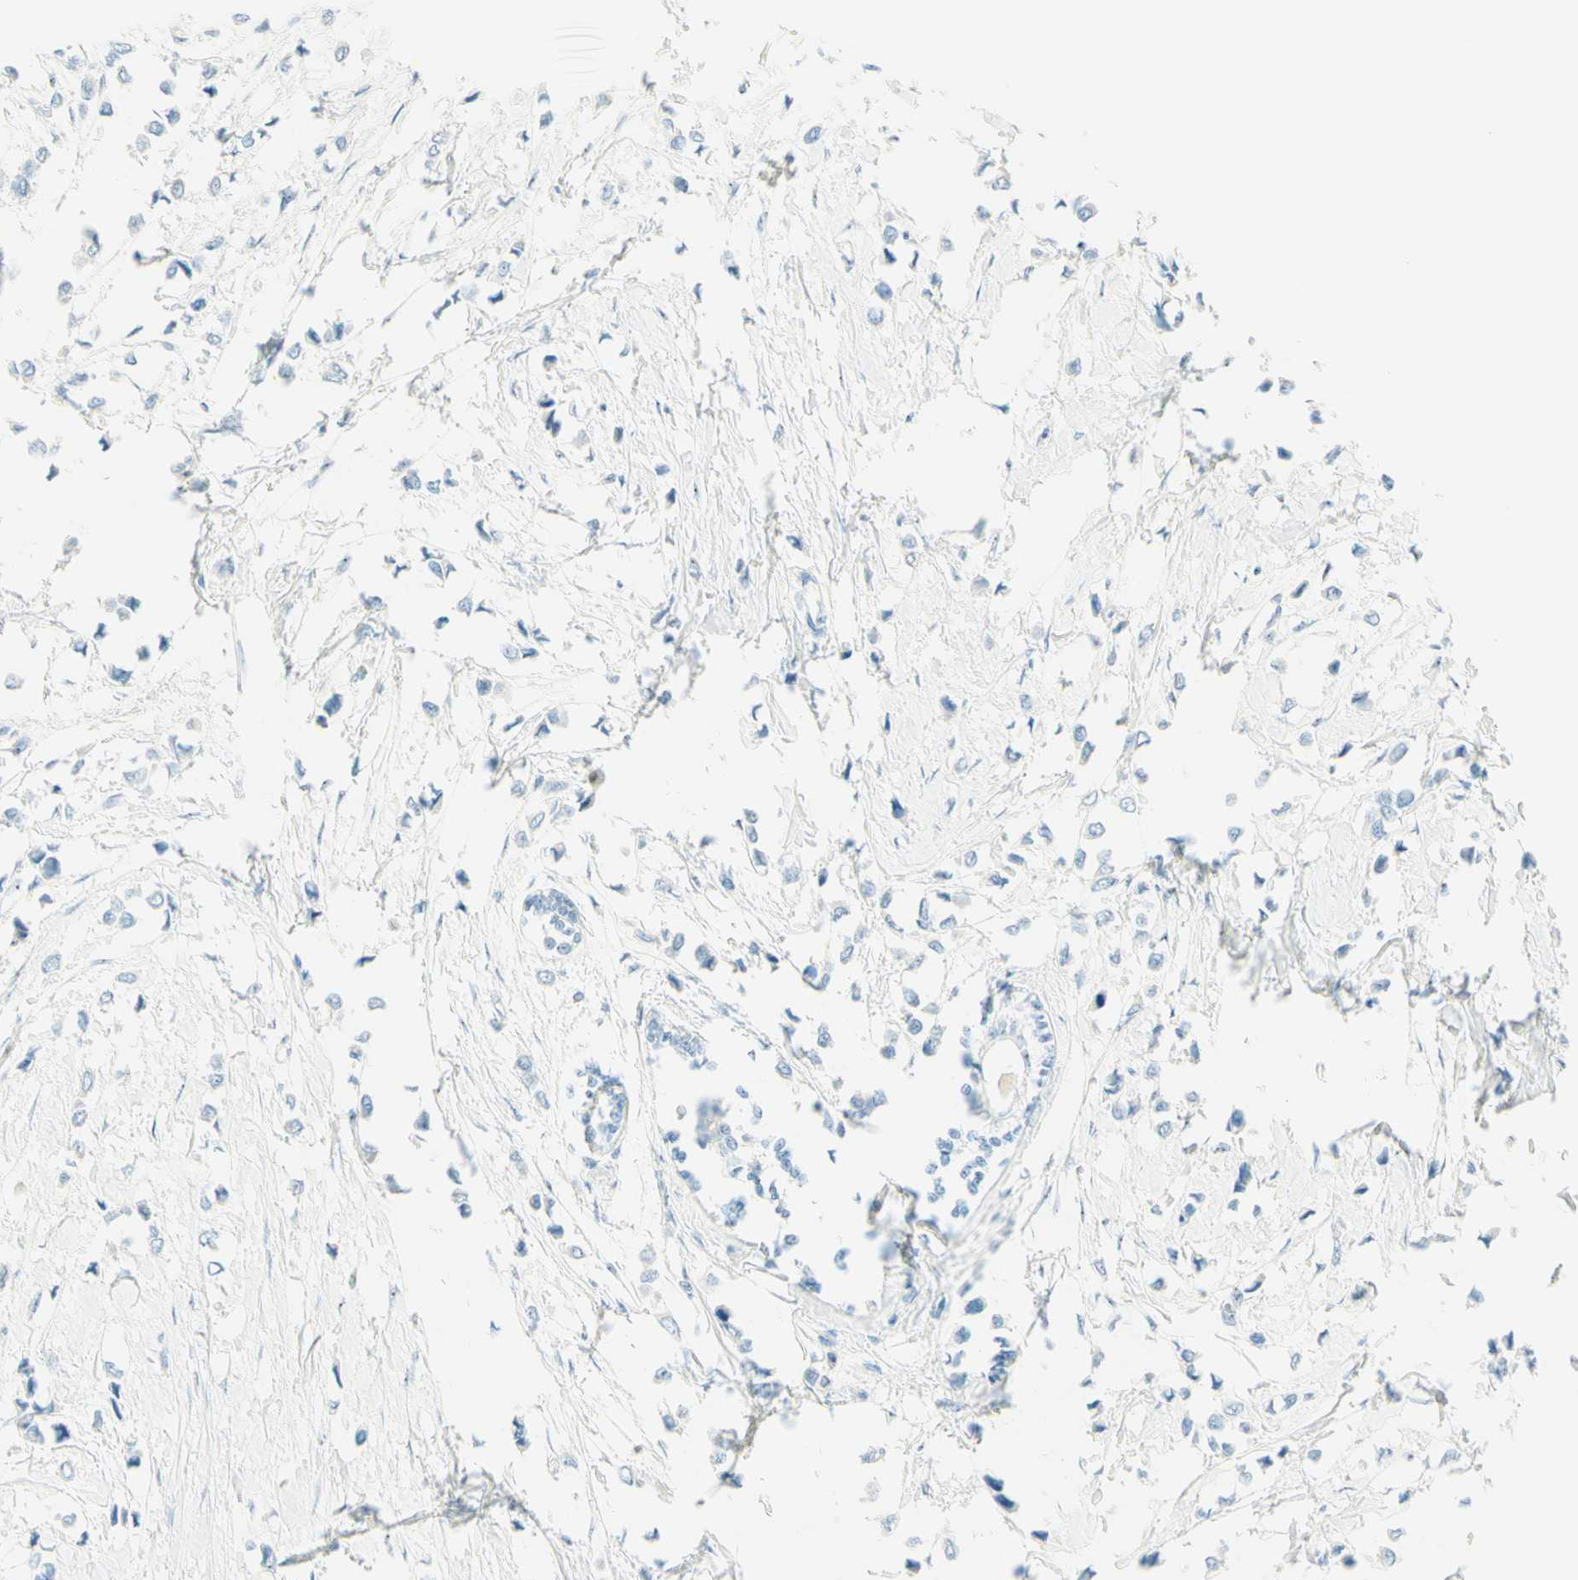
{"staining": {"intensity": "negative", "quantity": "none", "location": "none"}, "tissue": "breast cancer", "cell_type": "Tumor cells", "image_type": "cancer", "snomed": [{"axis": "morphology", "description": "Lobular carcinoma"}, {"axis": "topography", "description": "Breast"}], "caption": "The immunohistochemistry (IHC) micrograph has no significant staining in tumor cells of breast cancer tissue.", "gene": "FMR1NB", "patient": {"sex": "female", "age": 51}}